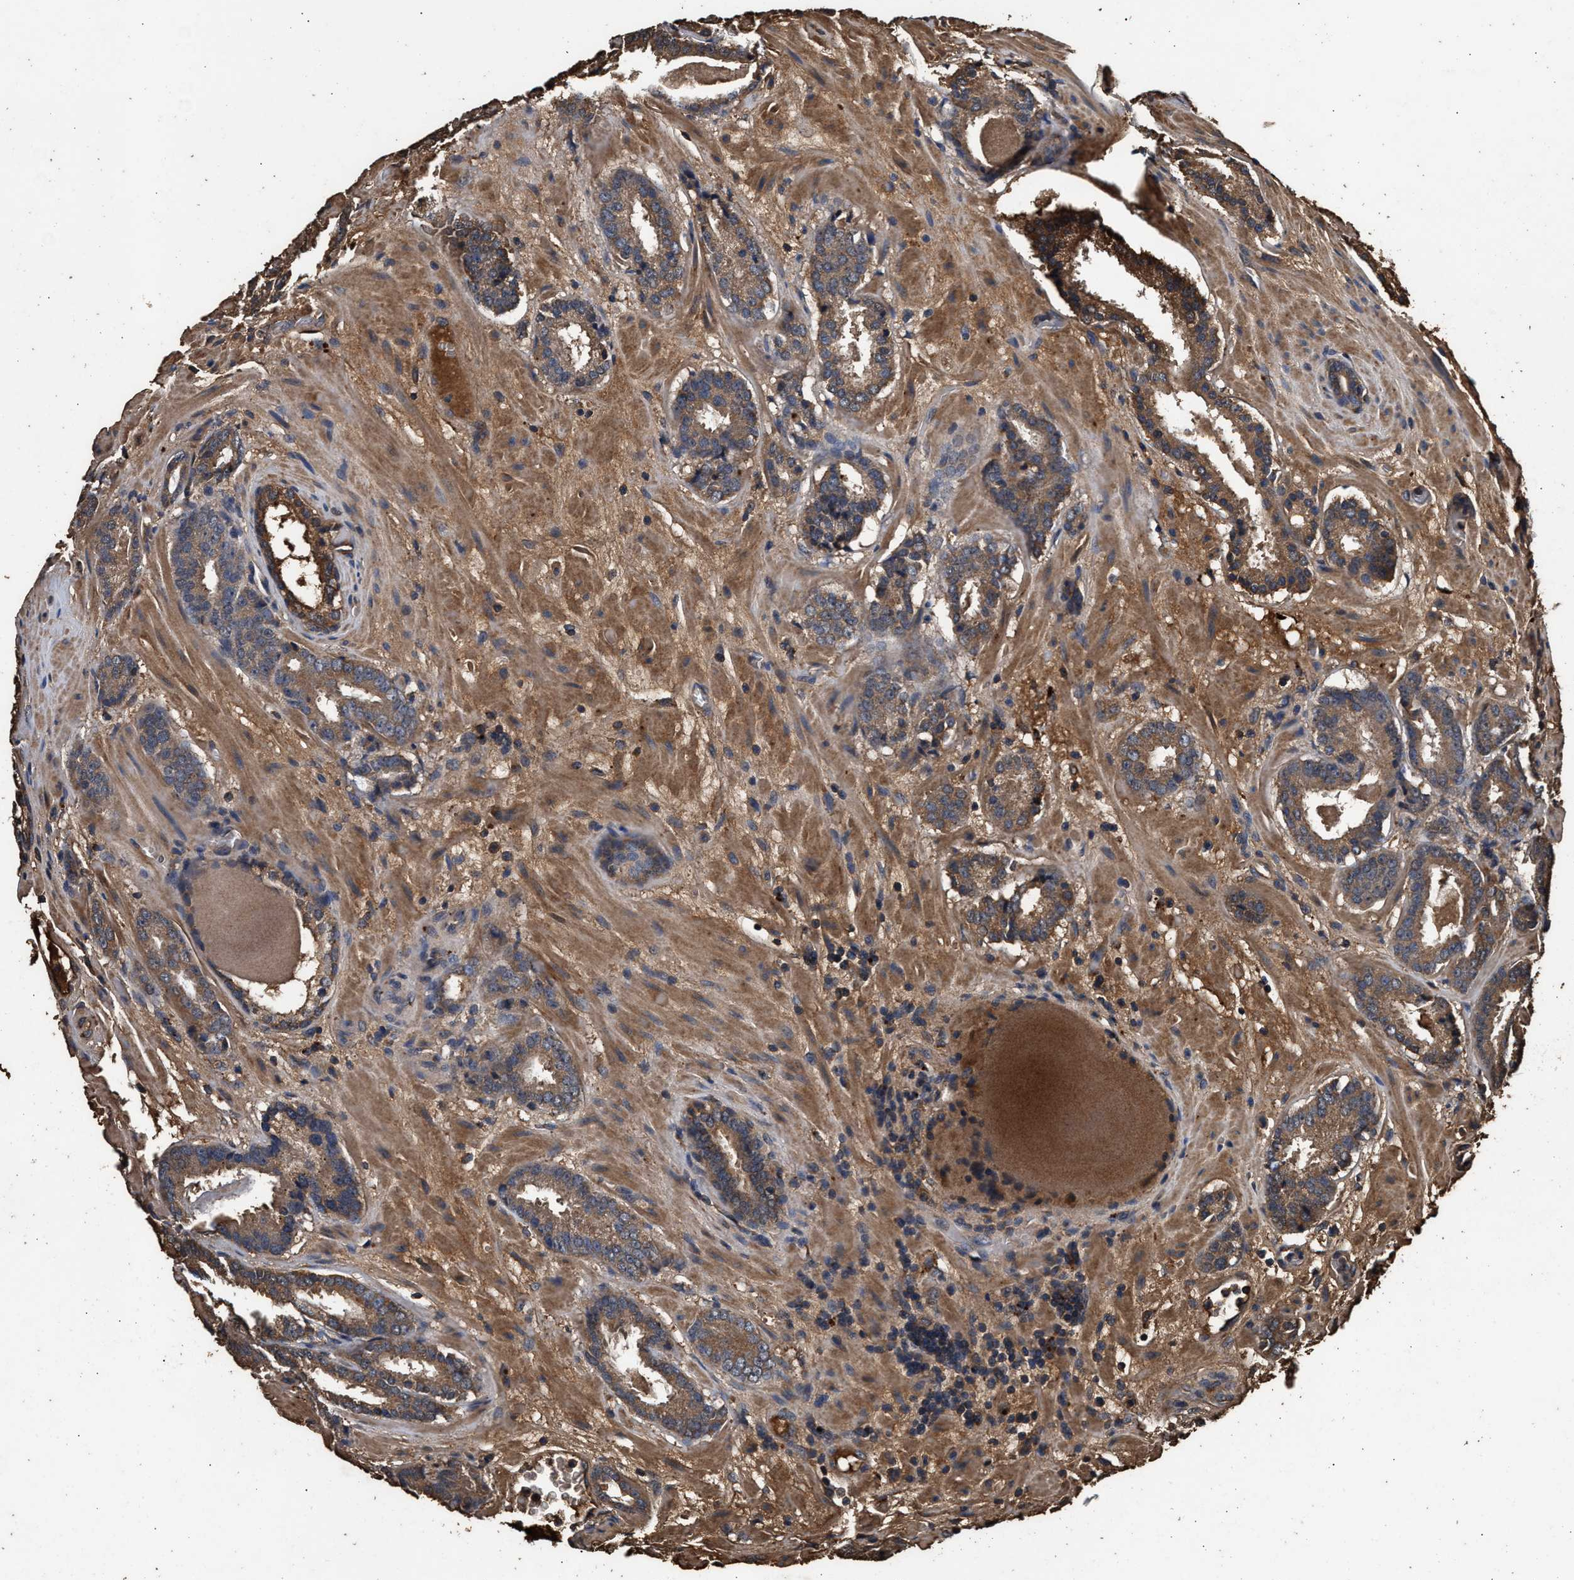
{"staining": {"intensity": "moderate", "quantity": ">75%", "location": "cytoplasmic/membranous"}, "tissue": "prostate cancer", "cell_type": "Tumor cells", "image_type": "cancer", "snomed": [{"axis": "morphology", "description": "Adenocarcinoma, Low grade"}, {"axis": "topography", "description": "Prostate"}], "caption": "Prostate cancer stained with DAB IHC reveals medium levels of moderate cytoplasmic/membranous expression in about >75% of tumor cells.", "gene": "KYAT1", "patient": {"sex": "male", "age": 69}}